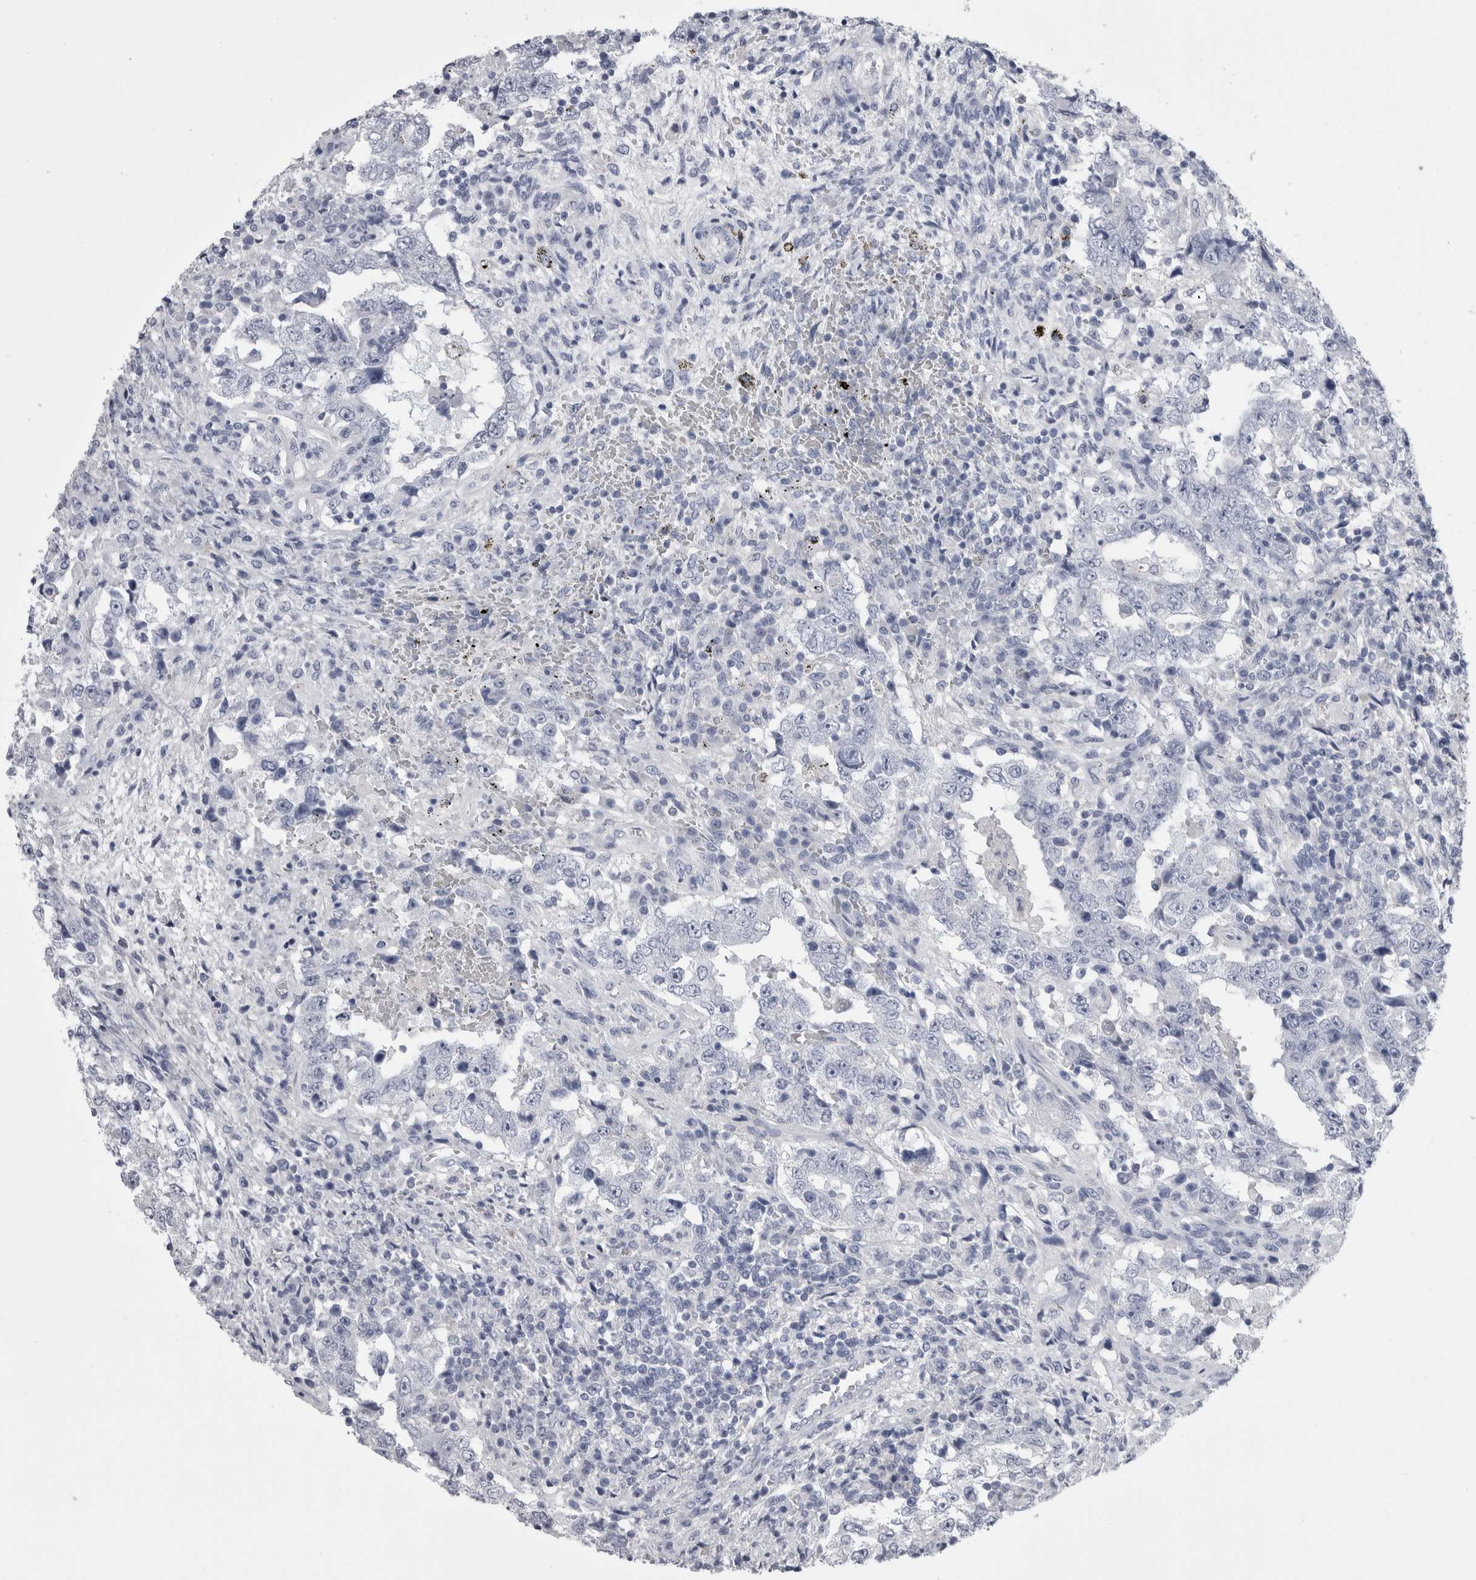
{"staining": {"intensity": "negative", "quantity": "none", "location": "none"}, "tissue": "testis cancer", "cell_type": "Tumor cells", "image_type": "cancer", "snomed": [{"axis": "morphology", "description": "Carcinoma, Embryonal, NOS"}, {"axis": "topography", "description": "Testis"}], "caption": "Tumor cells are negative for brown protein staining in testis cancer (embryonal carcinoma). (Immunohistochemistry, brightfield microscopy, high magnification).", "gene": "AFMID", "patient": {"sex": "male", "age": 26}}